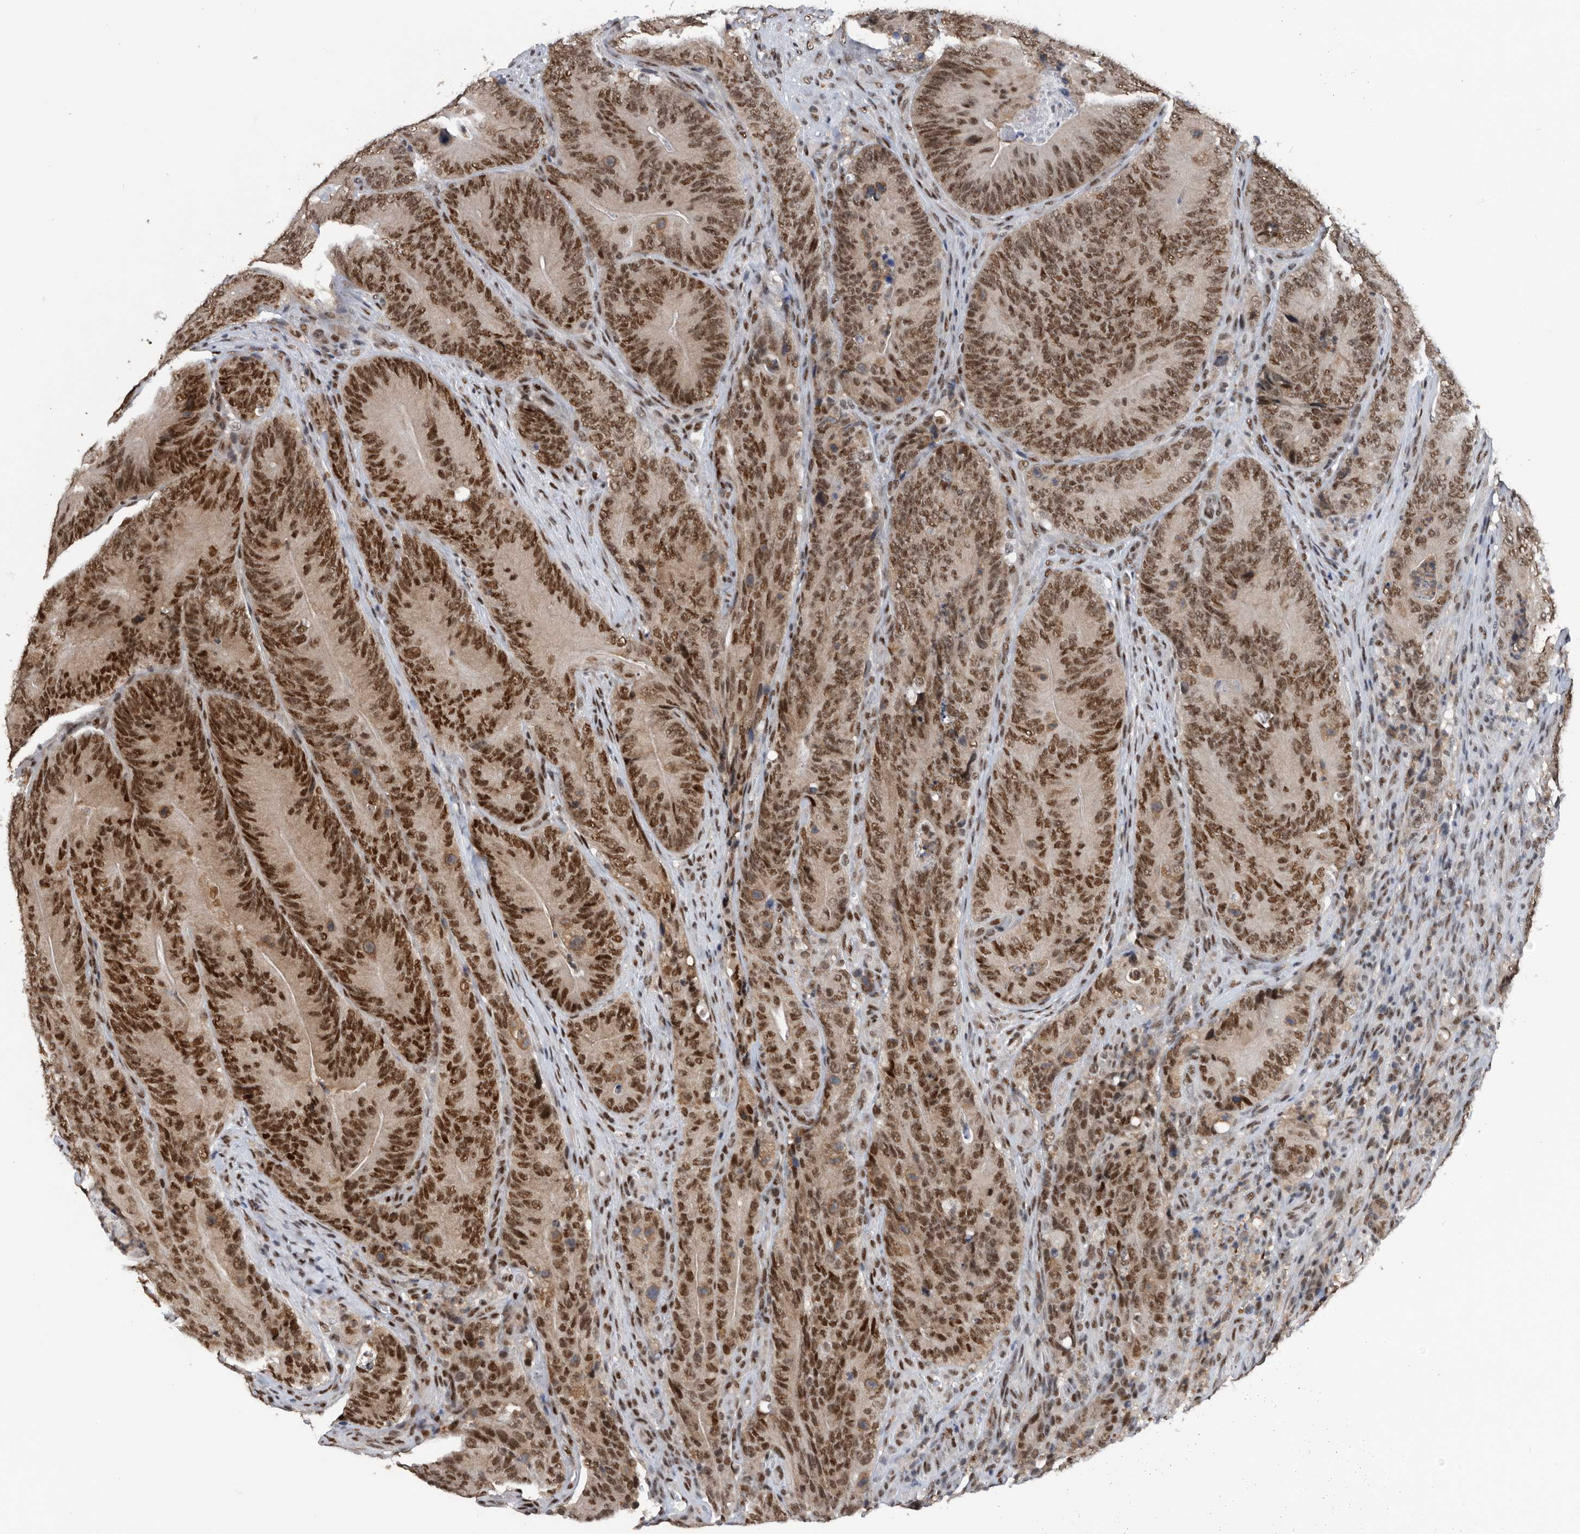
{"staining": {"intensity": "strong", "quantity": ">75%", "location": "cytoplasmic/membranous,nuclear"}, "tissue": "colorectal cancer", "cell_type": "Tumor cells", "image_type": "cancer", "snomed": [{"axis": "morphology", "description": "Normal tissue, NOS"}, {"axis": "topography", "description": "Colon"}], "caption": "The image exhibits staining of colorectal cancer, revealing strong cytoplasmic/membranous and nuclear protein staining (brown color) within tumor cells.", "gene": "ZNF260", "patient": {"sex": "female", "age": 82}}